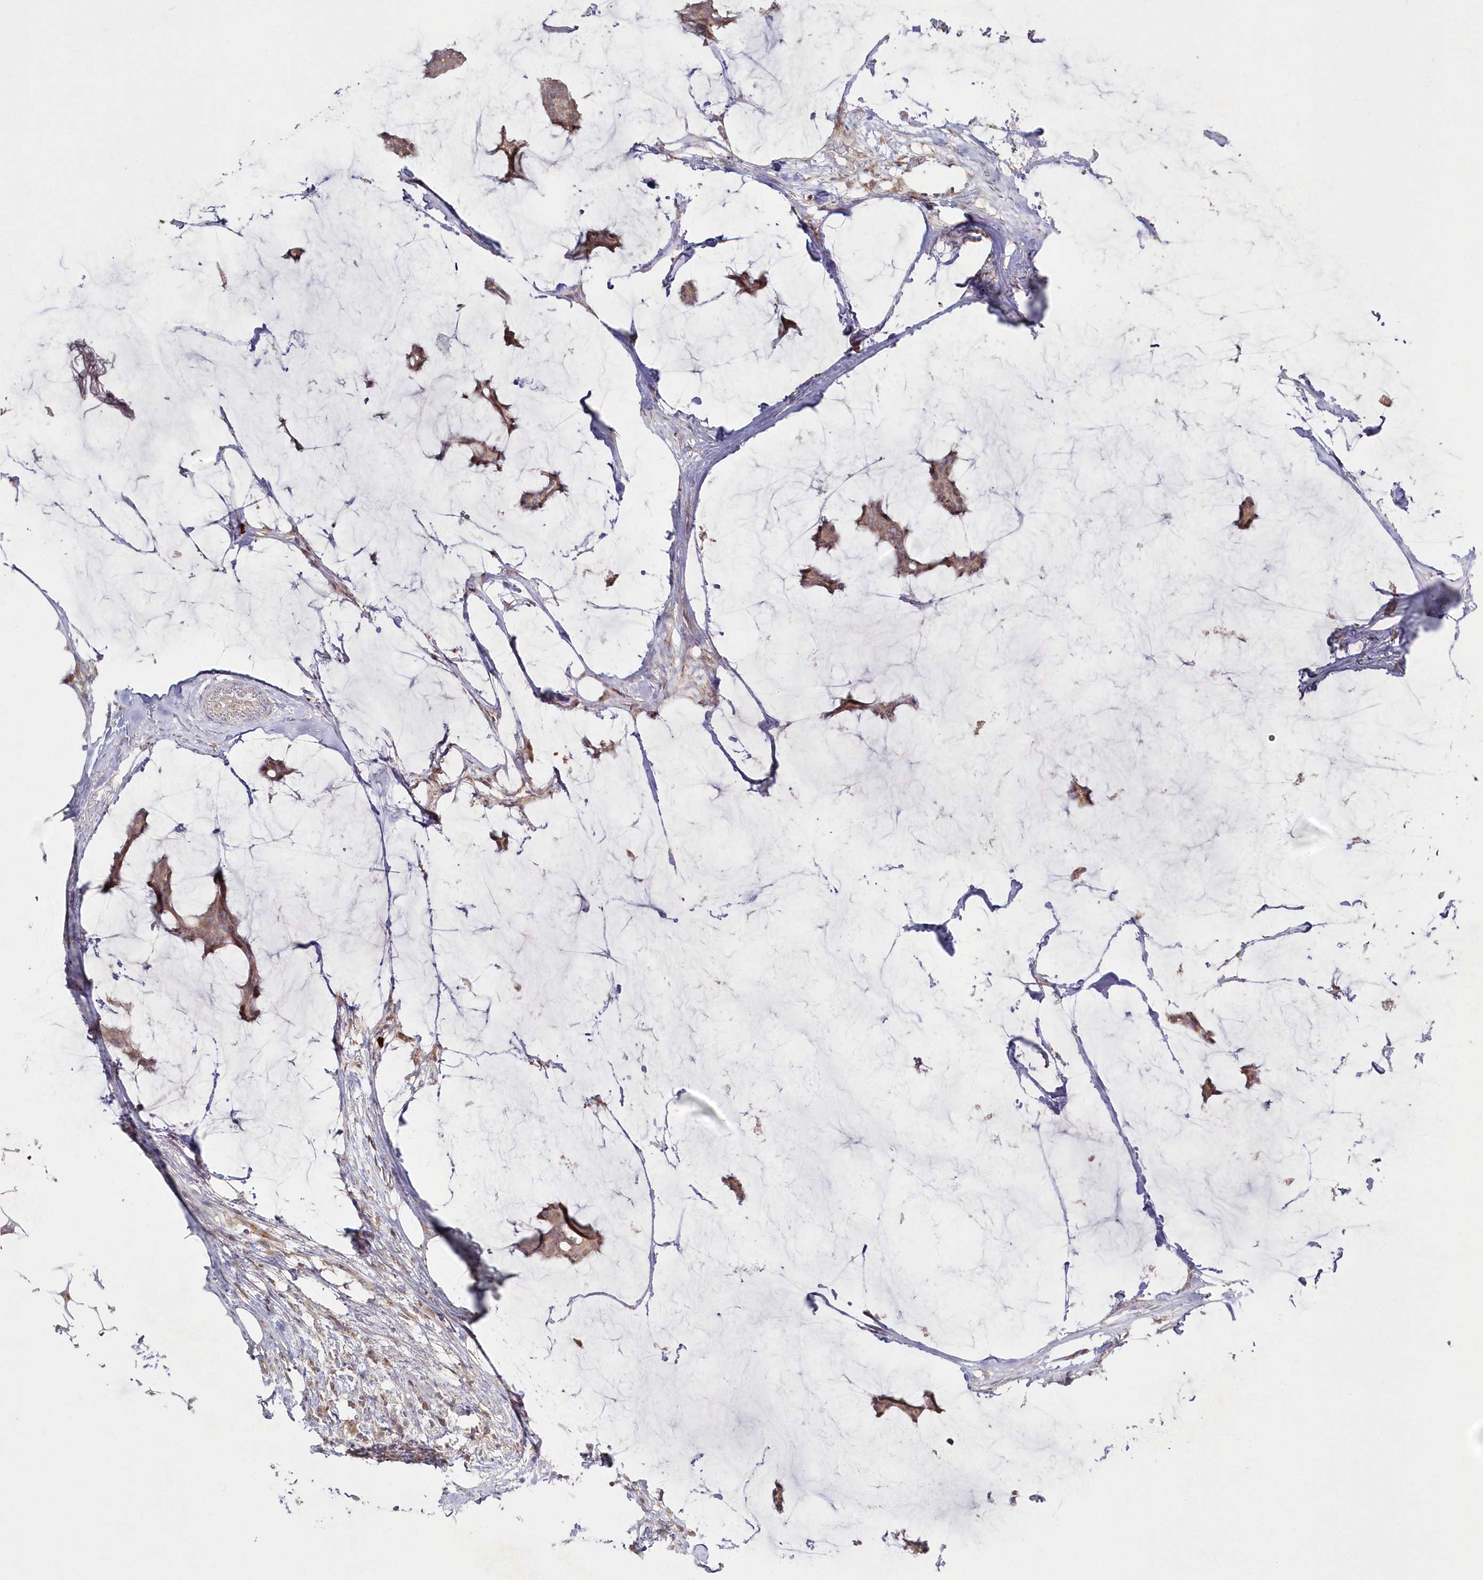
{"staining": {"intensity": "weak", "quantity": ">75%", "location": "cytoplasmic/membranous"}, "tissue": "breast cancer", "cell_type": "Tumor cells", "image_type": "cancer", "snomed": [{"axis": "morphology", "description": "Duct carcinoma"}, {"axis": "topography", "description": "Breast"}], "caption": "Brown immunohistochemical staining in breast cancer exhibits weak cytoplasmic/membranous staining in about >75% of tumor cells.", "gene": "ARSB", "patient": {"sex": "female", "age": 93}}